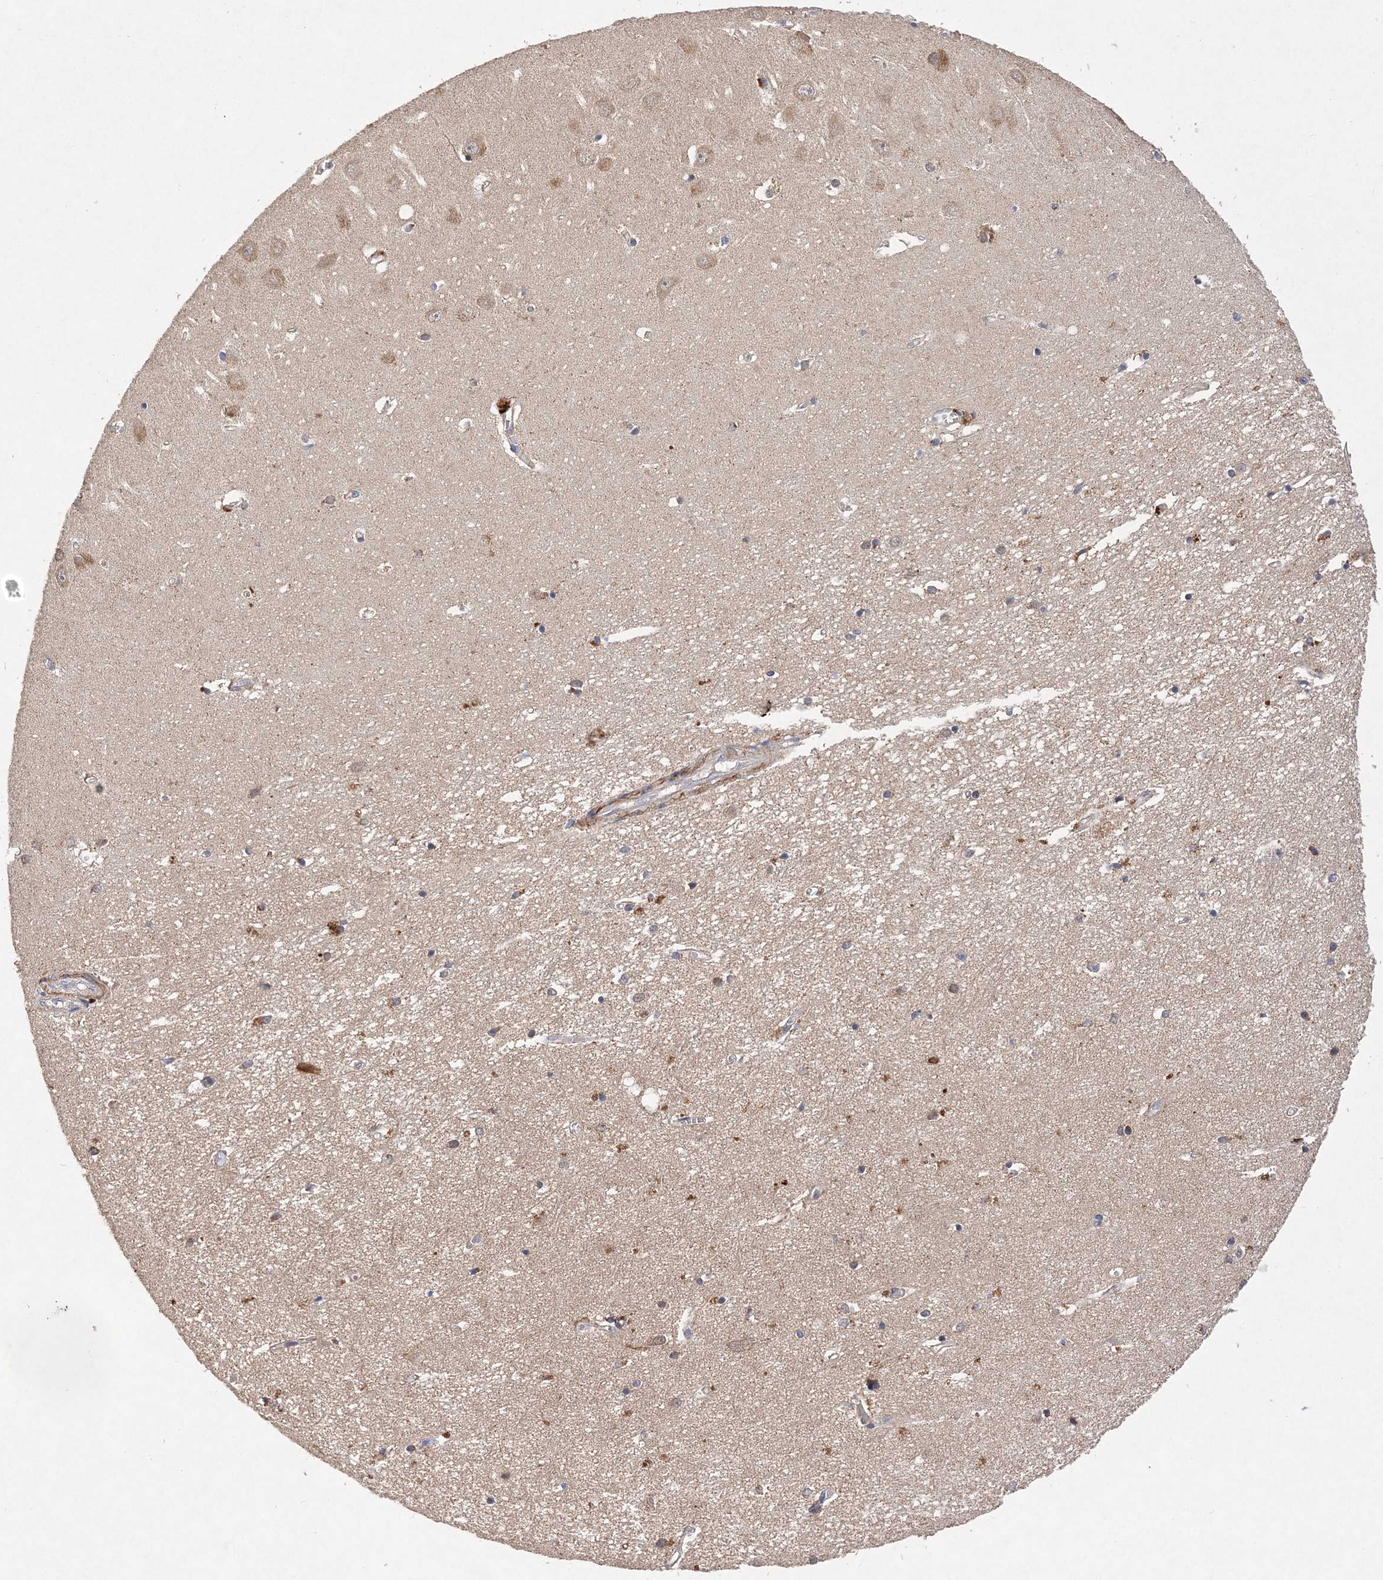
{"staining": {"intensity": "moderate", "quantity": "<25%", "location": "cytoplasmic/membranous"}, "tissue": "hippocampus", "cell_type": "Glial cells", "image_type": "normal", "snomed": [{"axis": "morphology", "description": "Normal tissue, NOS"}, {"axis": "topography", "description": "Hippocampus"}], "caption": "This is a micrograph of IHC staining of benign hippocampus, which shows moderate expression in the cytoplasmic/membranous of glial cells.", "gene": "PROSER1", "patient": {"sex": "female", "age": 64}}